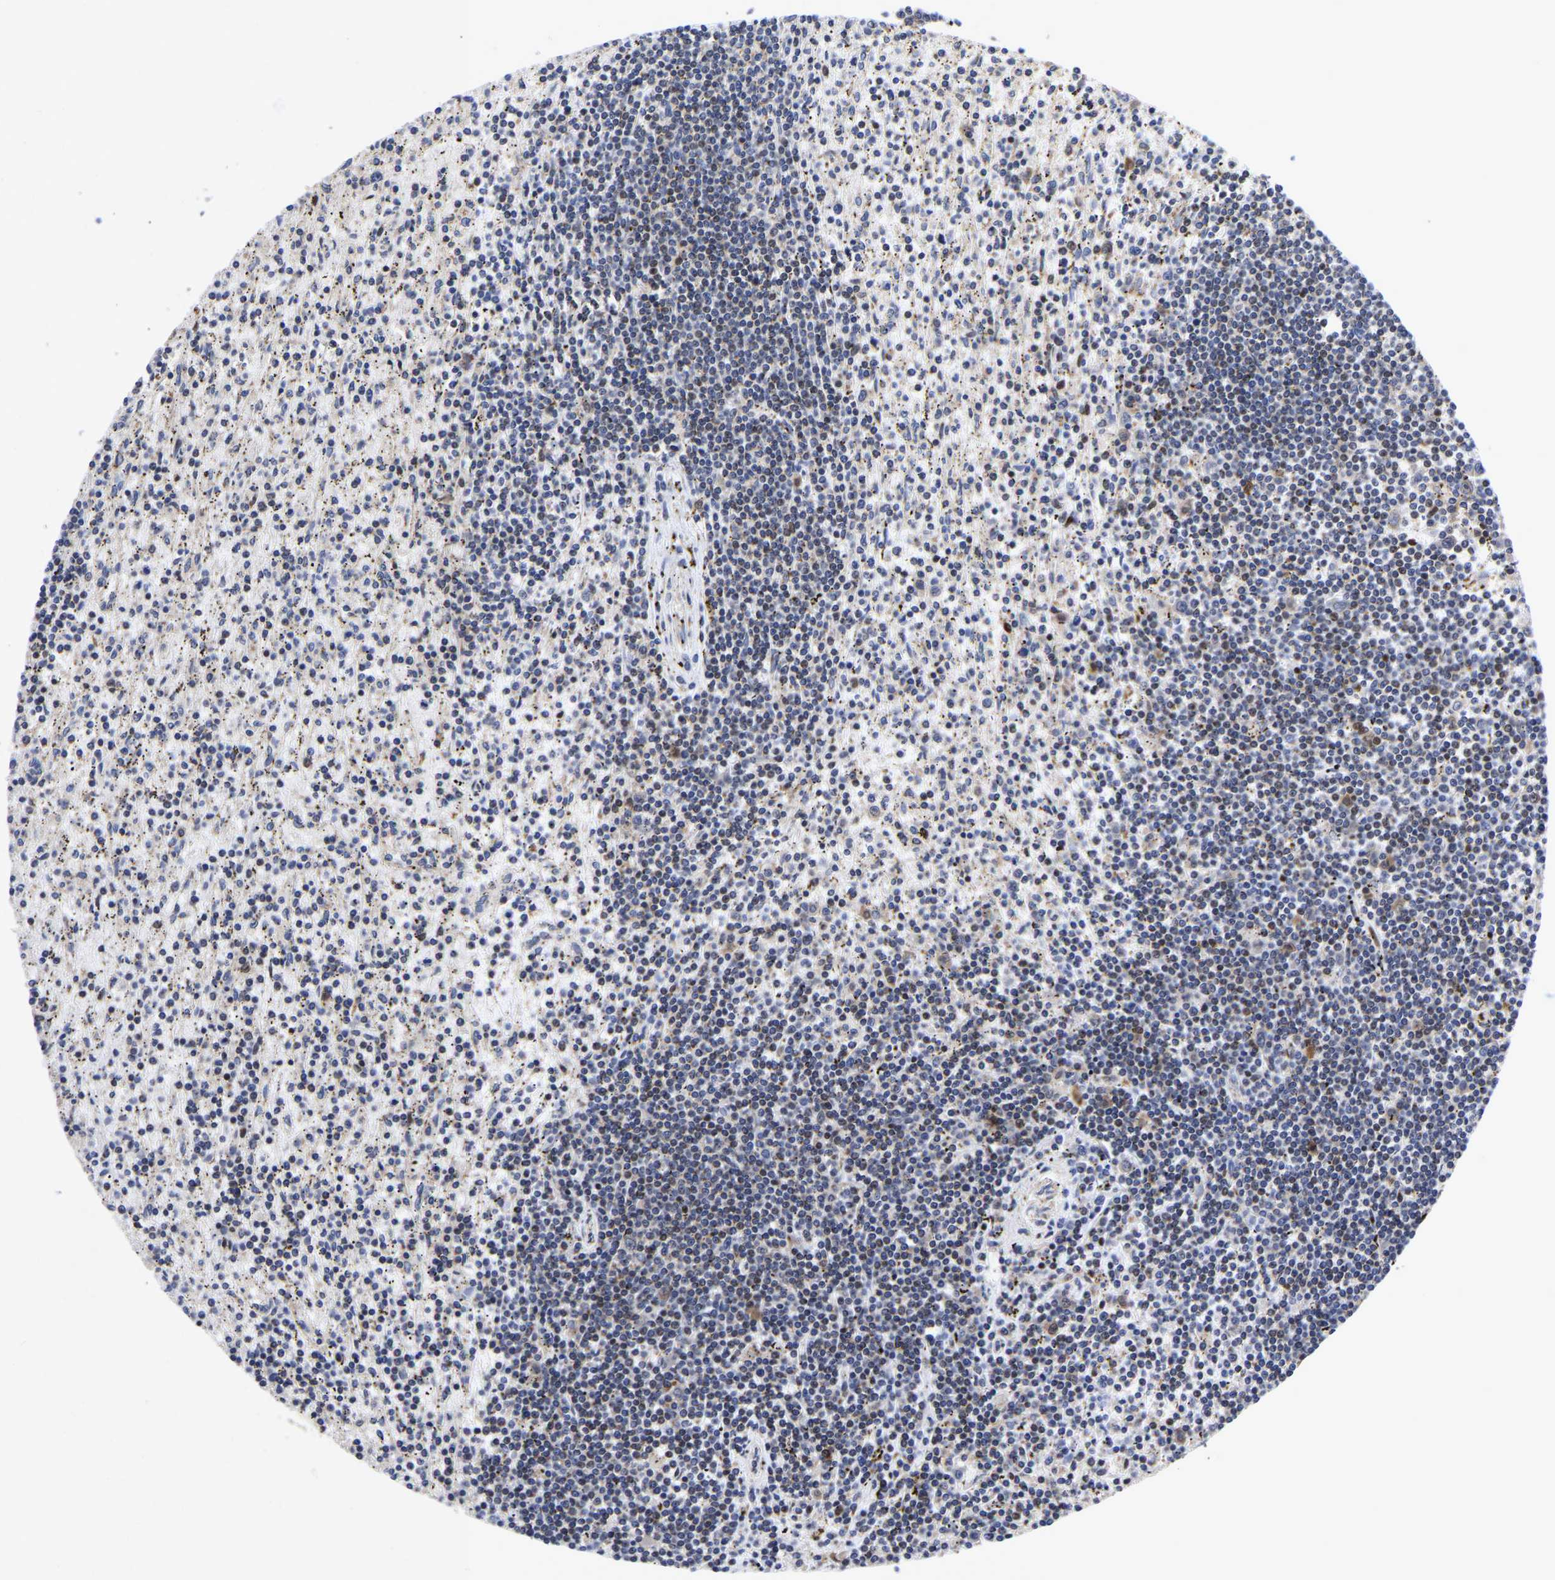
{"staining": {"intensity": "weak", "quantity": "25%-75%", "location": "nuclear"}, "tissue": "lymphoma", "cell_type": "Tumor cells", "image_type": "cancer", "snomed": [{"axis": "morphology", "description": "Malignant lymphoma, non-Hodgkin's type, Low grade"}, {"axis": "topography", "description": "Spleen"}], "caption": "The histopathology image shows staining of low-grade malignant lymphoma, non-Hodgkin's type, revealing weak nuclear protein expression (brown color) within tumor cells.", "gene": "JUNB", "patient": {"sex": "male", "age": 76}}